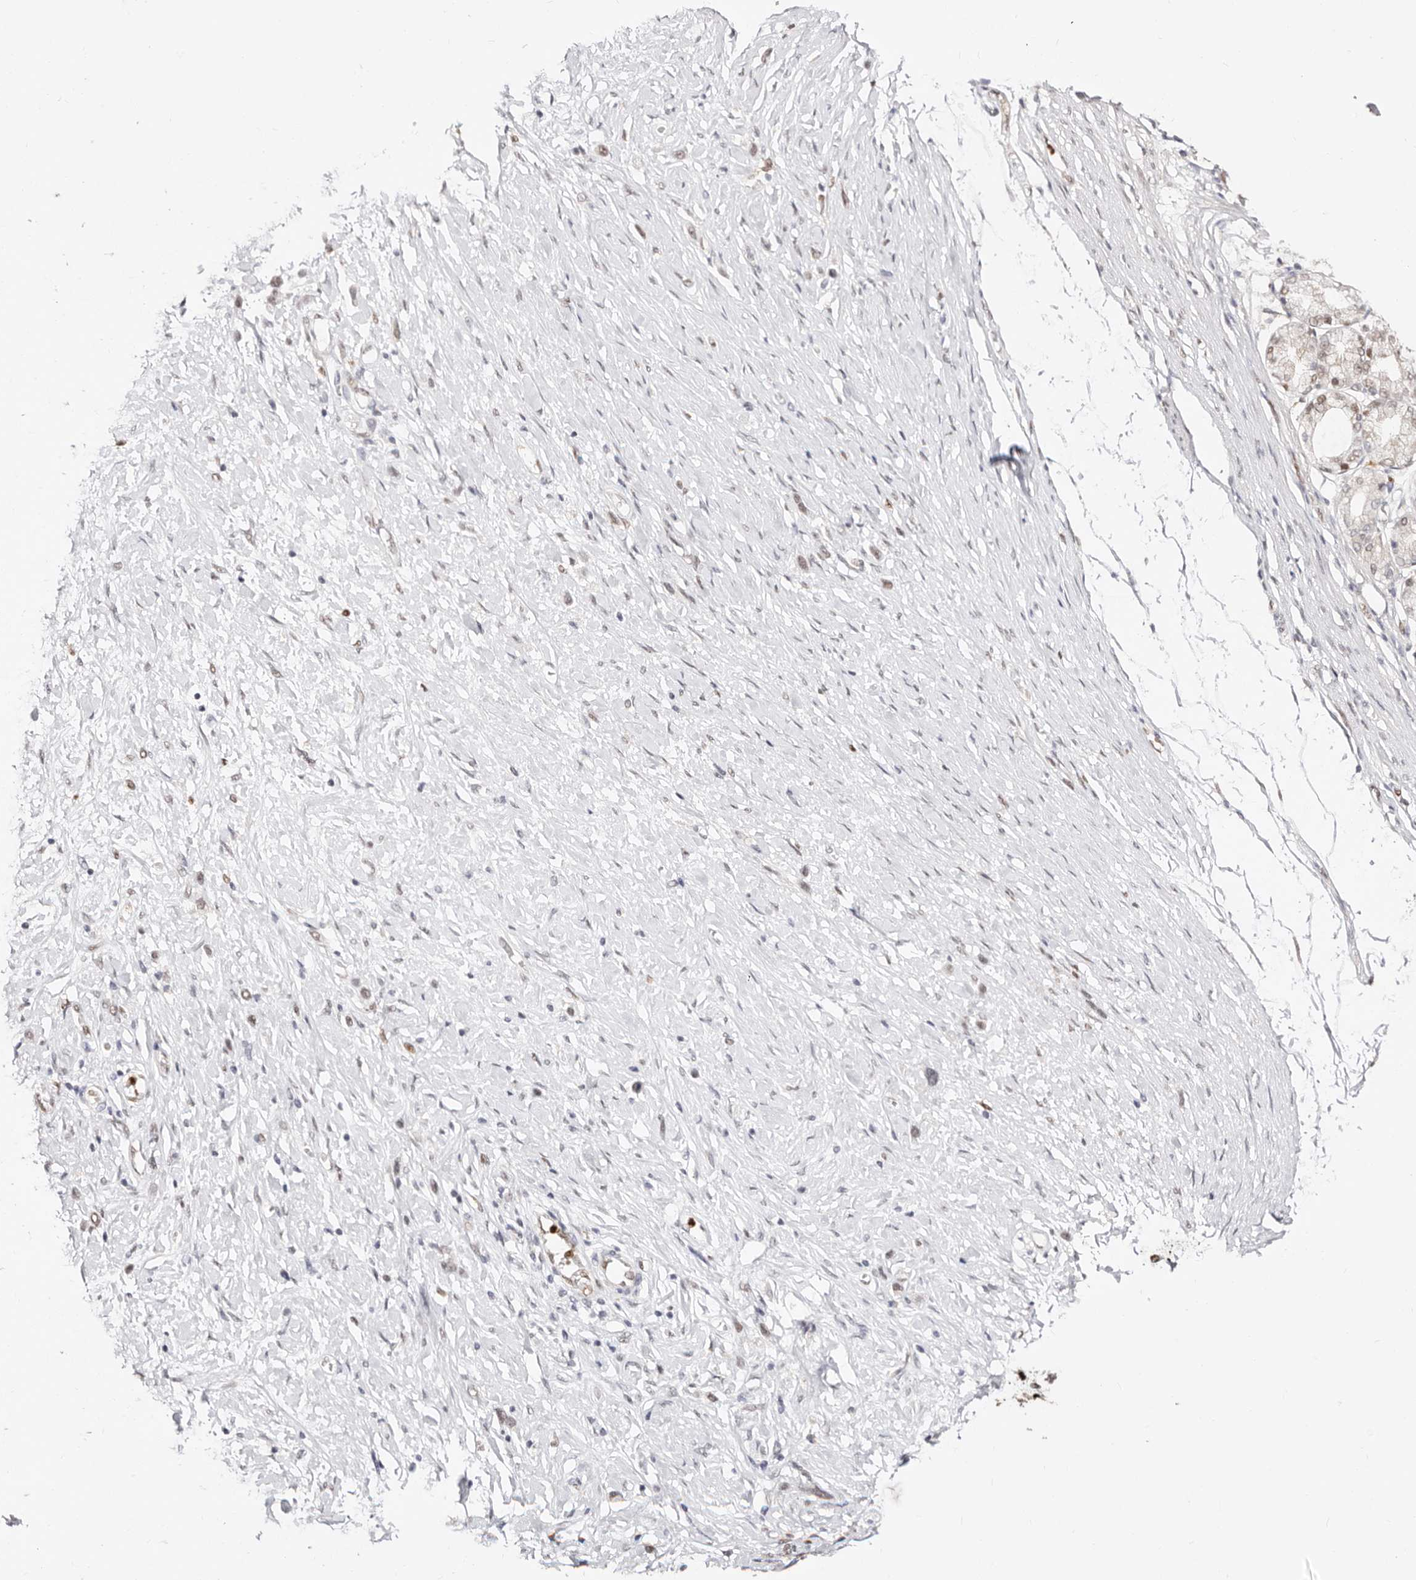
{"staining": {"intensity": "weak", "quantity": ">75%", "location": "nuclear"}, "tissue": "stomach cancer", "cell_type": "Tumor cells", "image_type": "cancer", "snomed": [{"axis": "morphology", "description": "Adenocarcinoma, NOS"}, {"axis": "topography", "description": "Stomach"}], "caption": "This micrograph displays immunohistochemistry staining of stomach adenocarcinoma, with low weak nuclear staining in about >75% of tumor cells.", "gene": "TKT", "patient": {"sex": "female", "age": 65}}